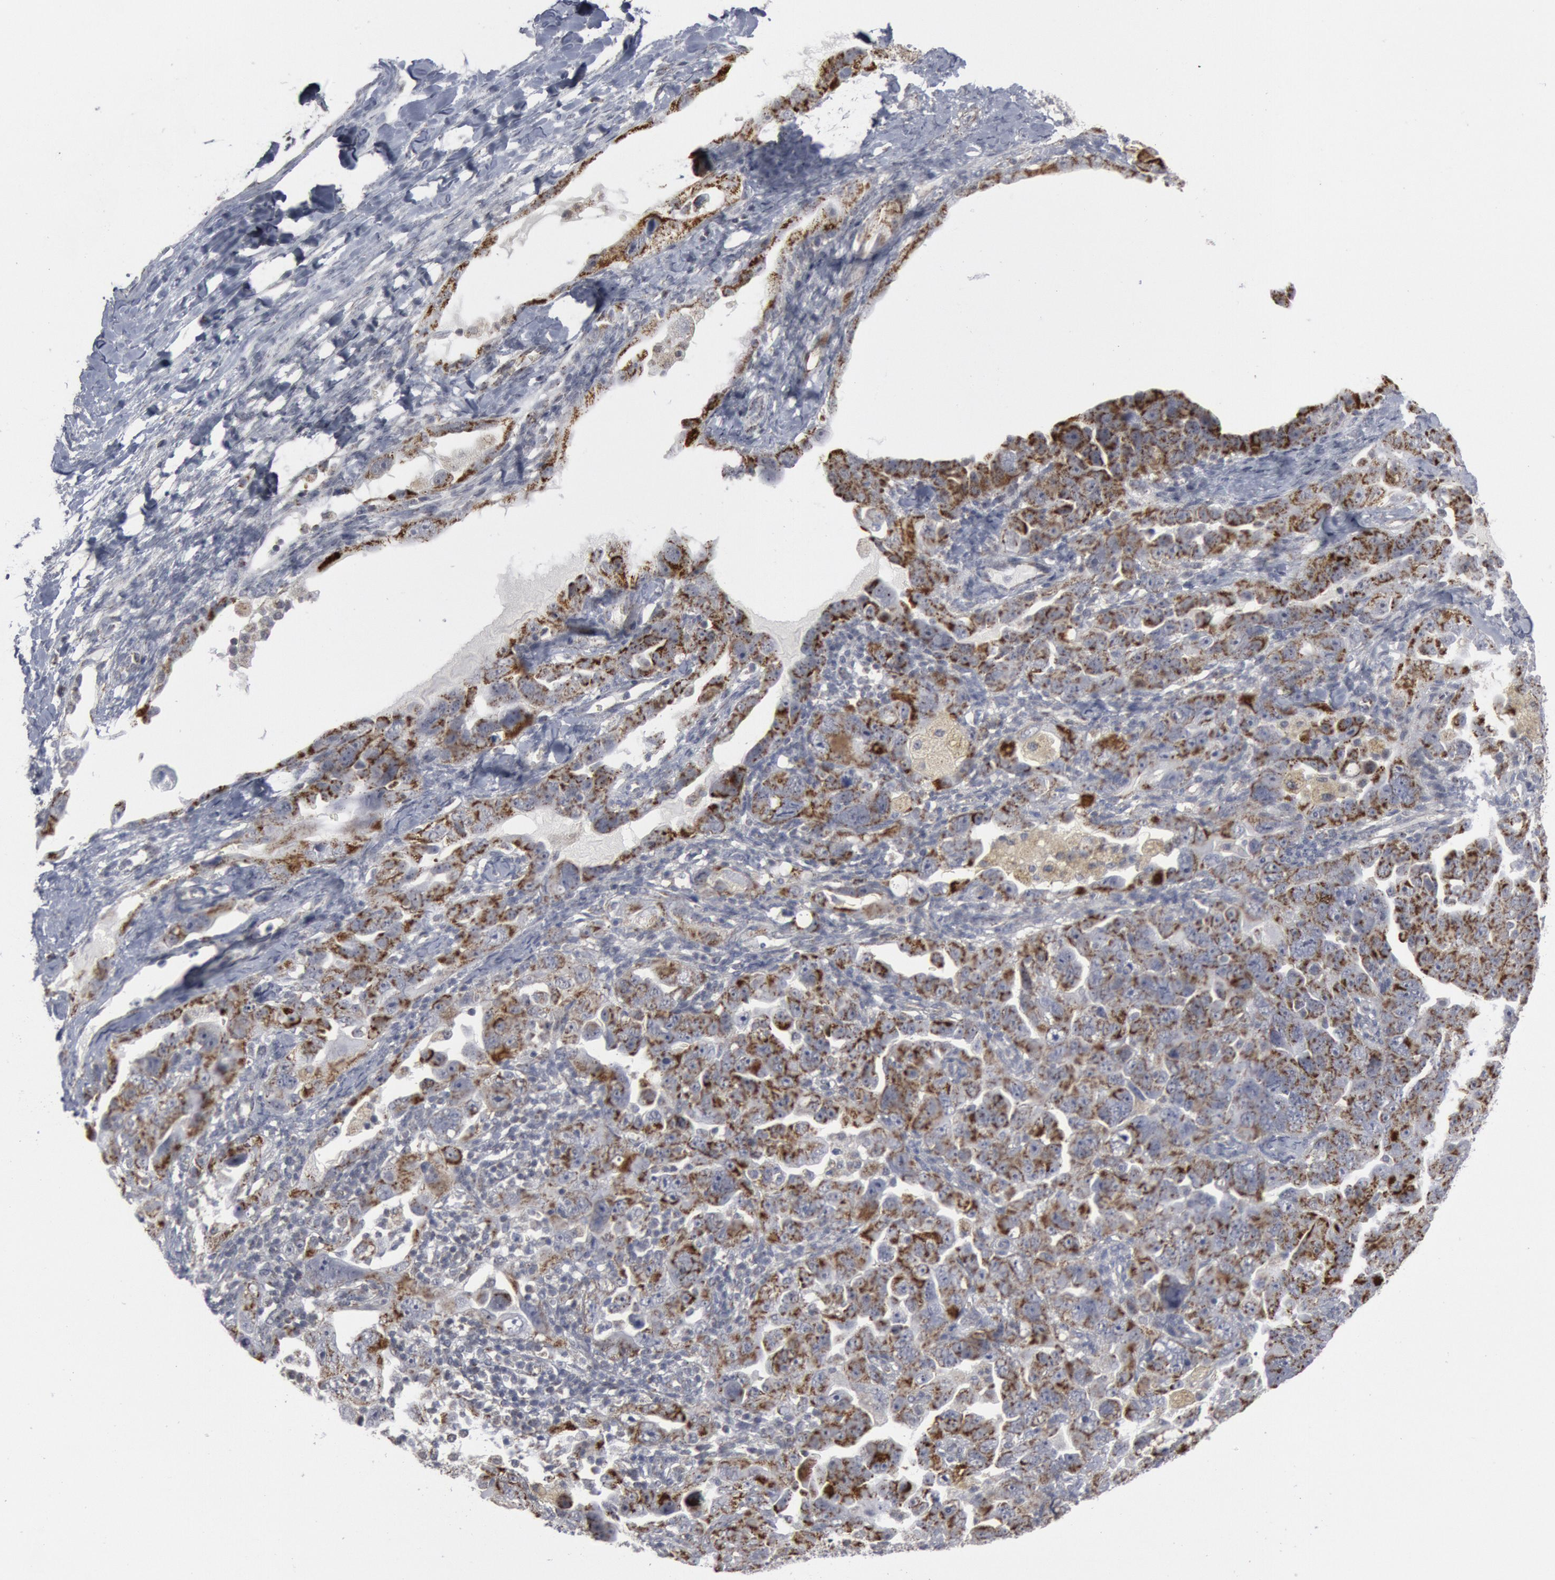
{"staining": {"intensity": "moderate", "quantity": "25%-75%", "location": "cytoplasmic/membranous"}, "tissue": "ovarian cancer", "cell_type": "Tumor cells", "image_type": "cancer", "snomed": [{"axis": "morphology", "description": "Cystadenocarcinoma, serous, NOS"}, {"axis": "topography", "description": "Ovary"}], "caption": "Ovarian serous cystadenocarcinoma stained for a protein (brown) exhibits moderate cytoplasmic/membranous positive staining in approximately 25%-75% of tumor cells.", "gene": "CASP9", "patient": {"sex": "female", "age": 66}}